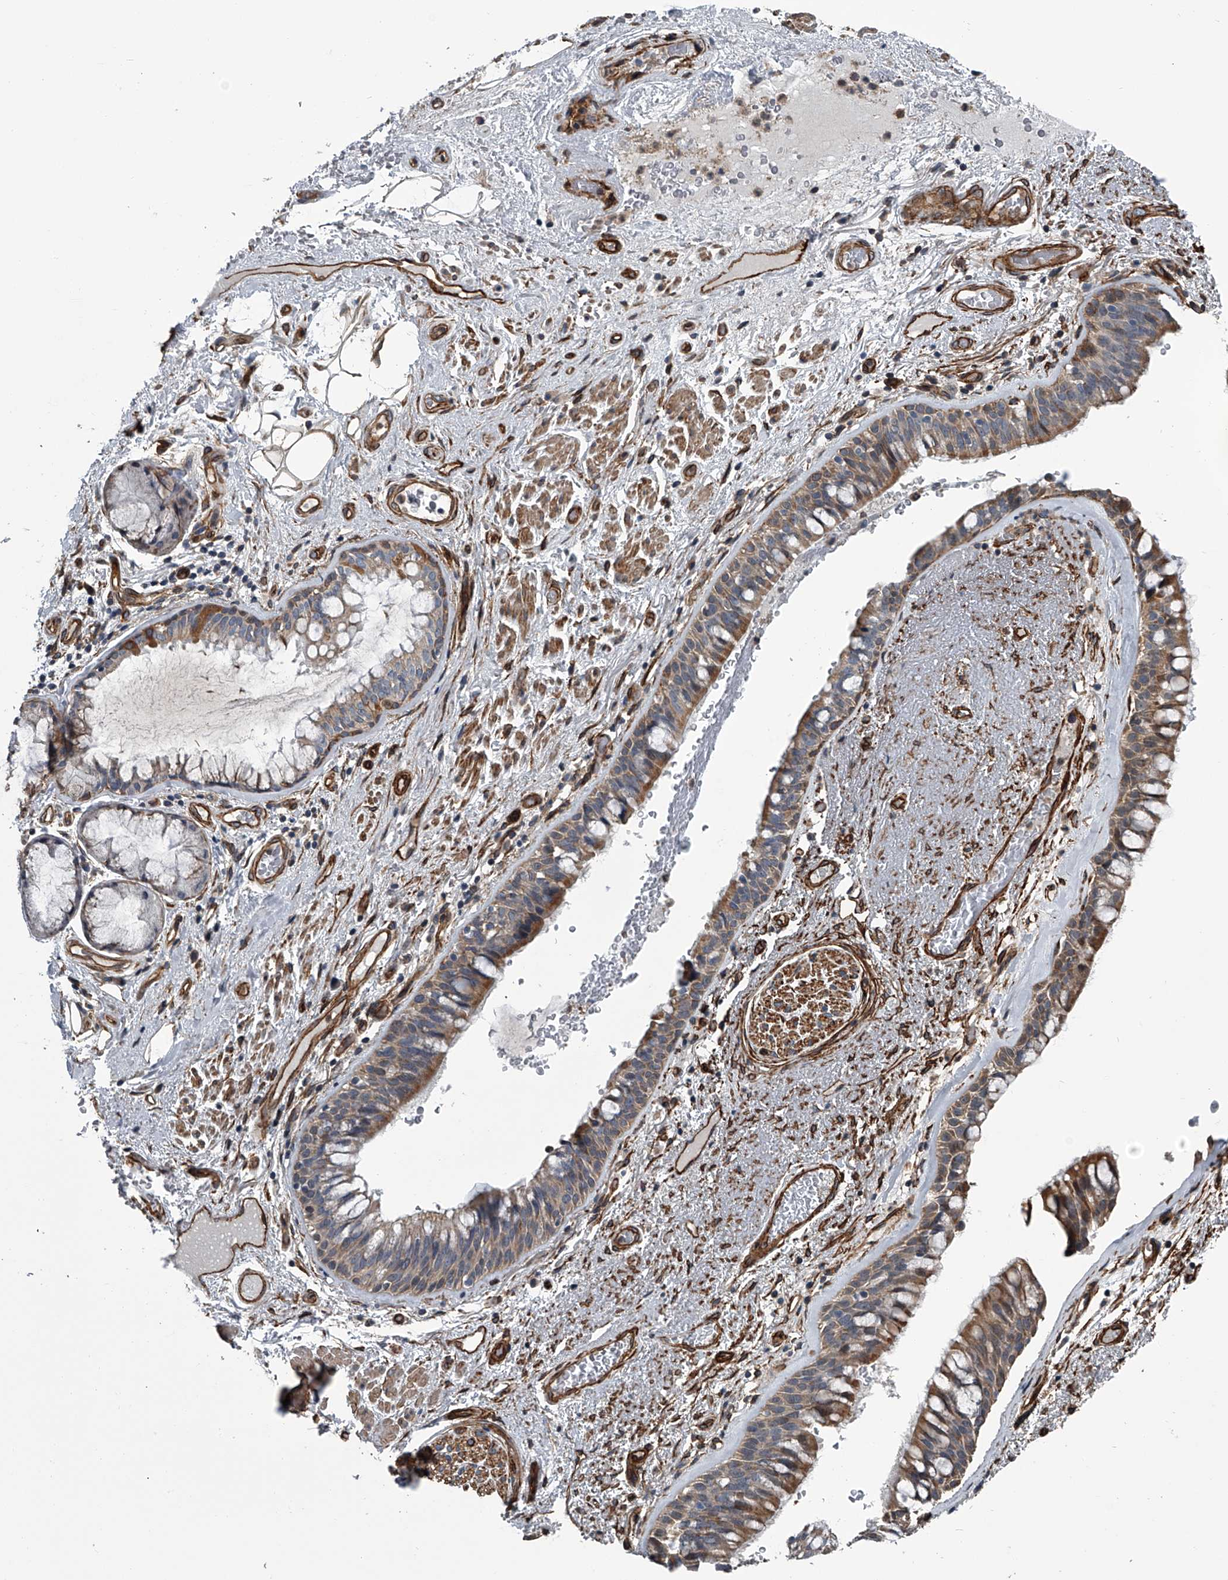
{"staining": {"intensity": "moderate", "quantity": ">75%", "location": "cytoplasmic/membranous"}, "tissue": "bronchus", "cell_type": "Respiratory epithelial cells", "image_type": "normal", "snomed": [{"axis": "morphology", "description": "Normal tissue, NOS"}, {"axis": "morphology", "description": "Squamous cell carcinoma, NOS"}, {"axis": "topography", "description": "Lymph node"}, {"axis": "topography", "description": "Bronchus"}, {"axis": "topography", "description": "Lung"}], "caption": "An image showing moderate cytoplasmic/membranous positivity in about >75% of respiratory epithelial cells in unremarkable bronchus, as visualized by brown immunohistochemical staining.", "gene": "LDLRAD2", "patient": {"sex": "male", "age": 66}}